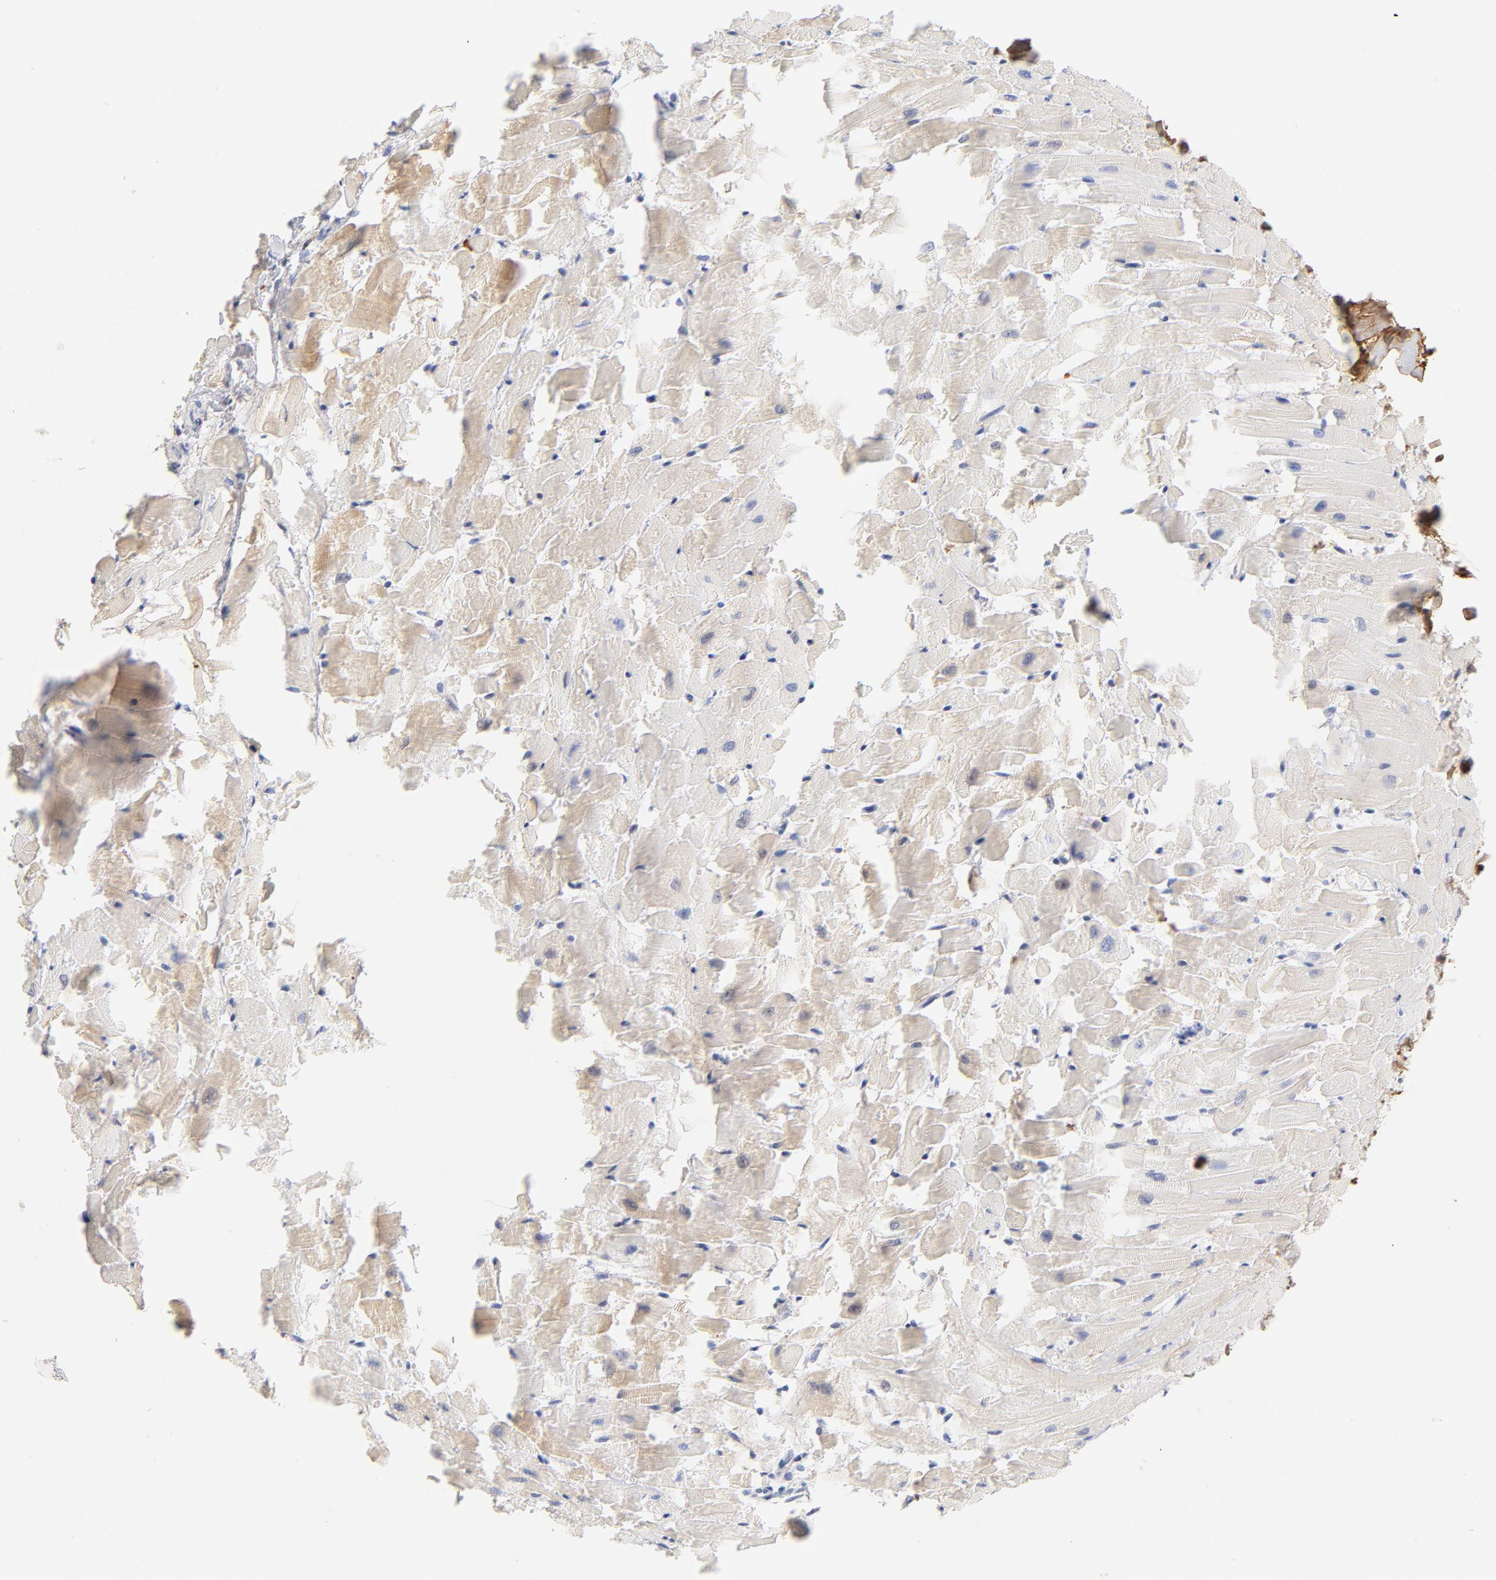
{"staining": {"intensity": "negative", "quantity": "none", "location": "none"}, "tissue": "heart muscle", "cell_type": "Cardiomyocytes", "image_type": "normal", "snomed": [{"axis": "morphology", "description": "Normal tissue, NOS"}, {"axis": "topography", "description": "Heart"}], "caption": "Protein analysis of unremarkable heart muscle exhibits no significant staining in cardiomyocytes. (DAB (3,3'-diaminobenzidine) immunohistochemistry (IHC) with hematoxylin counter stain).", "gene": "C3", "patient": {"sex": "female", "age": 19}}